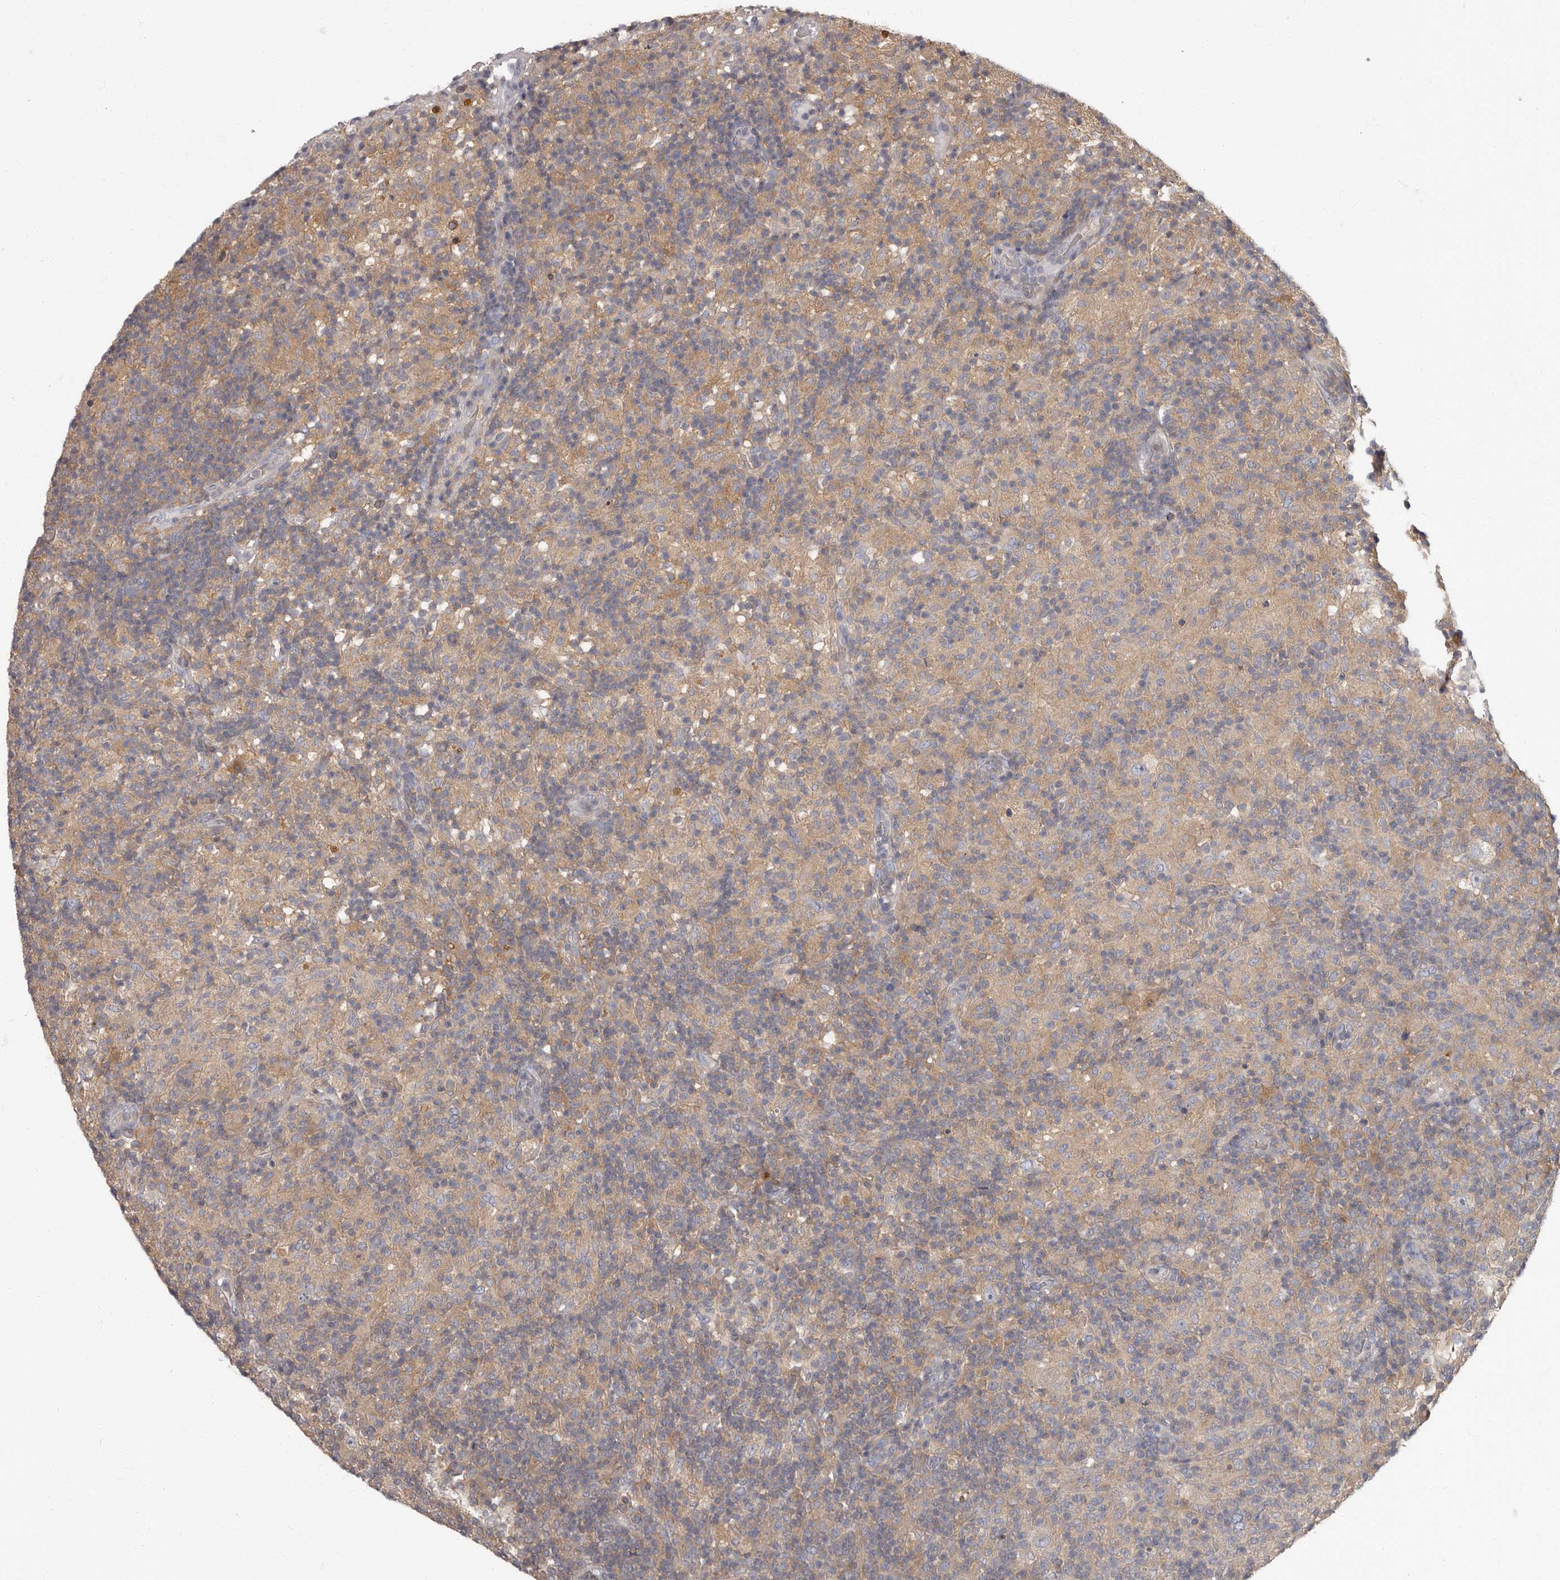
{"staining": {"intensity": "negative", "quantity": "none", "location": "none"}, "tissue": "lymphoma", "cell_type": "Tumor cells", "image_type": "cancer", "snomed": [{"axis": "morphology", "description": "Hodgkin's disease, NOS"}, {"axis": "topography", "description": "Lymph node"}], "caption": "Photomicrograph shows no protein positivity in tumor cells of Hodgkin's disease tissue.", "gene": "APEH", "patient": {"sex": "male", "age": 70}}